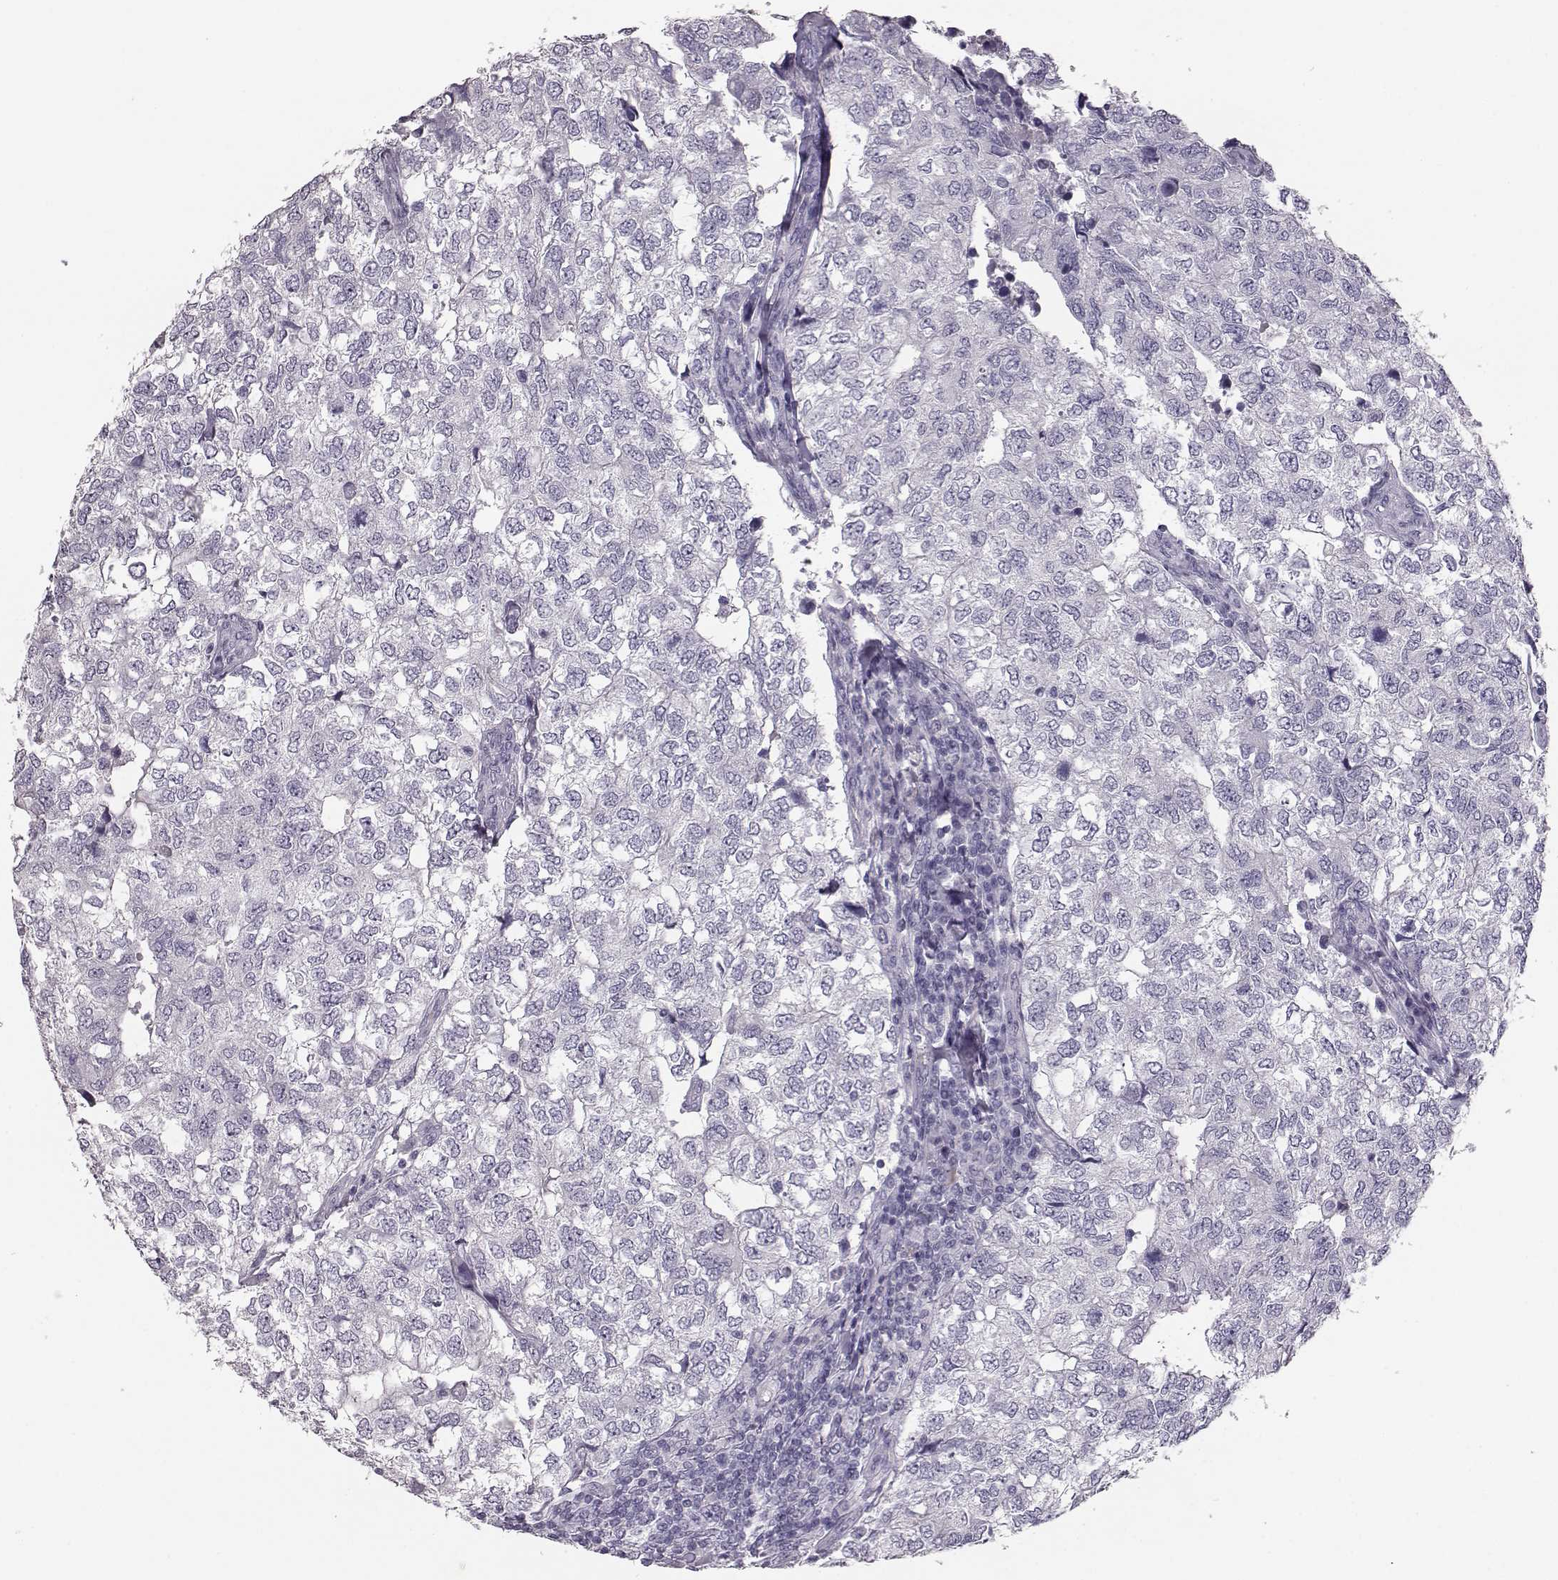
{"staining": {"intensity": "negative", "quantity": "none", "location": "none"}, "tissue": "breast cancer", "cell_type": "Tumor cells", "image_type": "cancer", "snomed": [{"axis": "morphology", "description": "Duct carcinoma"}, {"axis": "topography", "description": "Breast"}], "caption": "This is a histopathology image of IHC staining of breast intraductal carcinoma, which shows no positivity in tumor cells.", "gene": "NPTXR", "patient": {"sex": "female", "age": 30}}